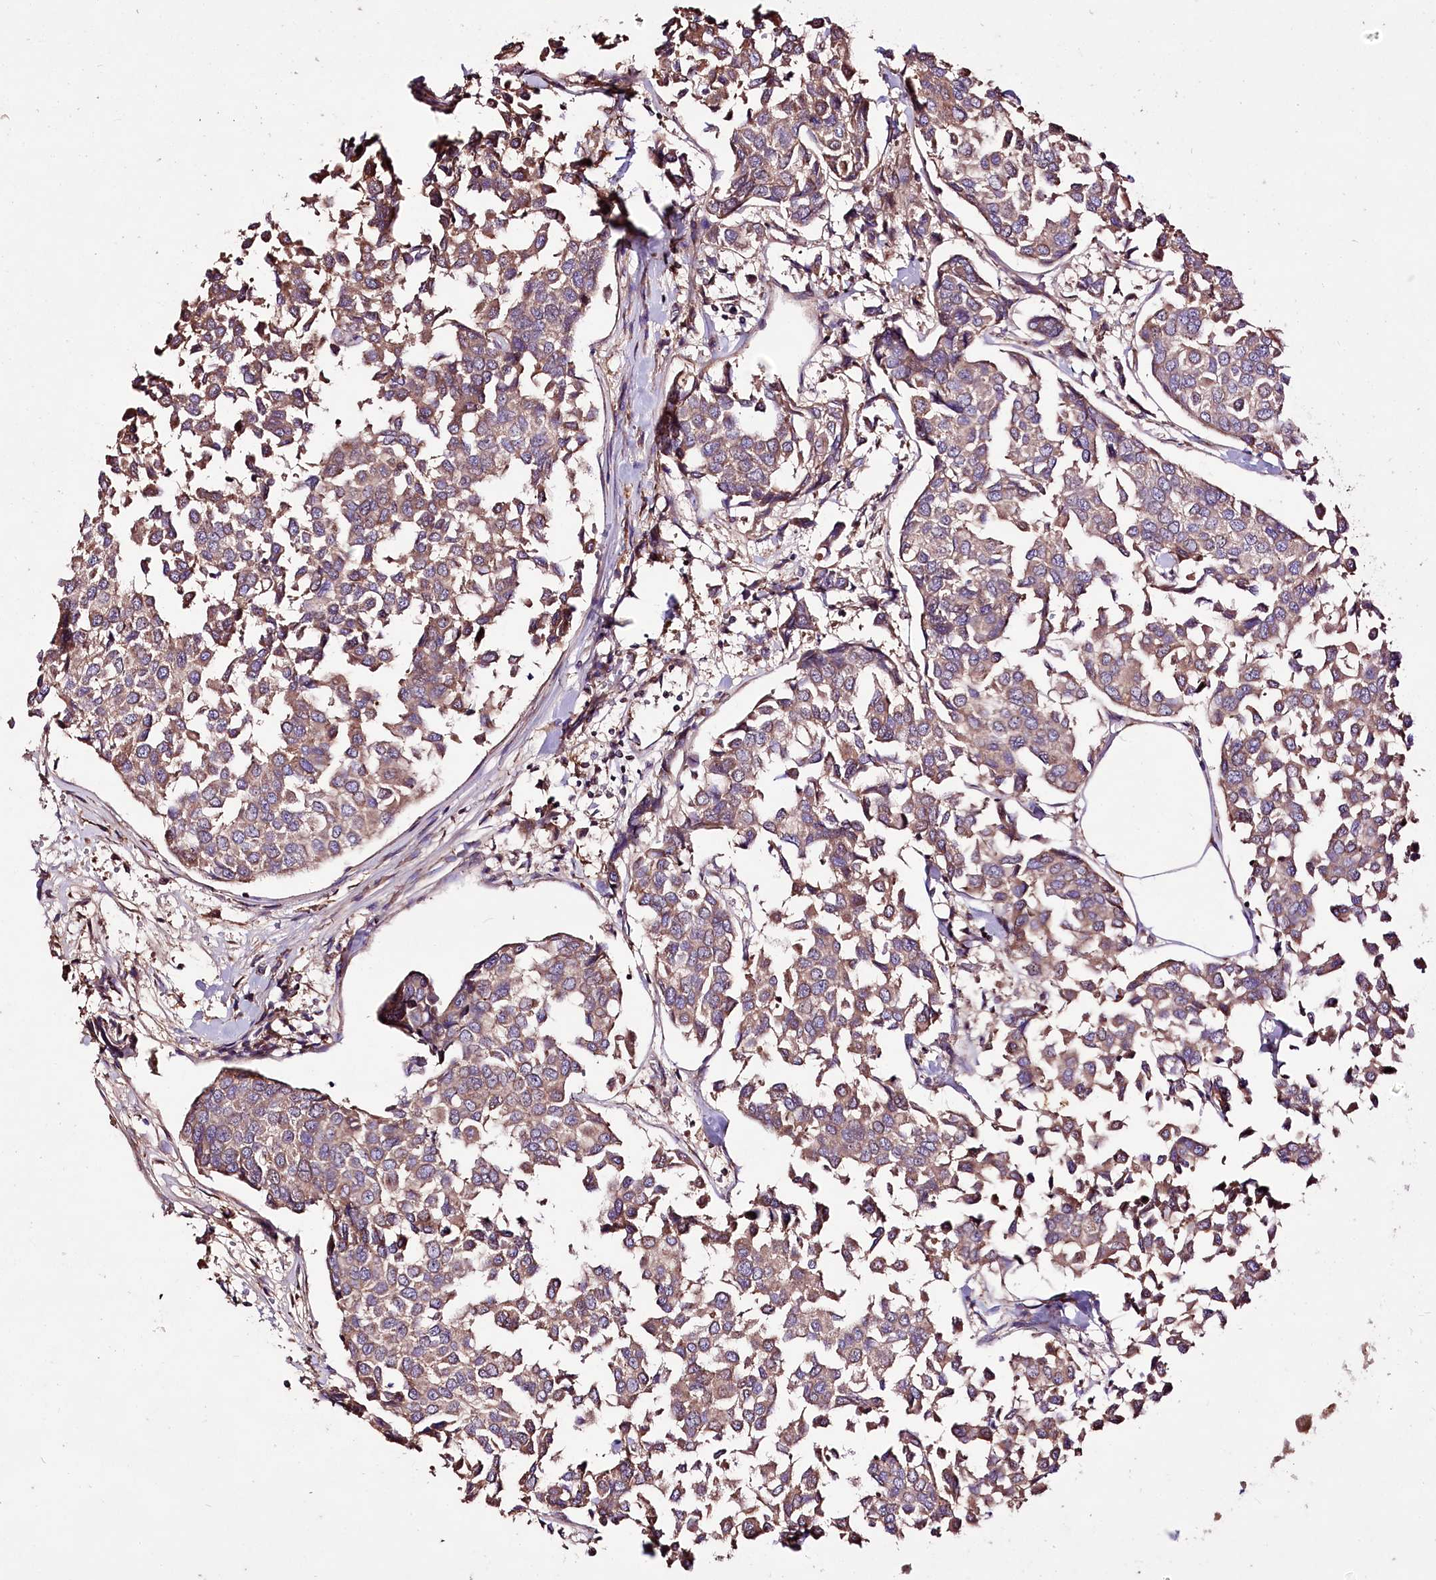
{"staining": {"intensity": "moderate", "quantity": "25%-75%", "location": "cytoplasmic/membranous"}, "tissue": "breast cancer", "cell_type": "Tumor cells", "image_type": "cancer", "snomed": [{"axis": "morphology", "description": "Duct carcinoma"}, {"axis": "topography", "description": "Breast"}], "caption": "Breast intraductal carcinoma was stained to show a protein in brown. There is medium levels of moderate cytoplasmic/membranous expression in approximately 25%-75% of tumor cells.", "gene": "WWC1", "patient": {"sex": "female", "age": 55}}